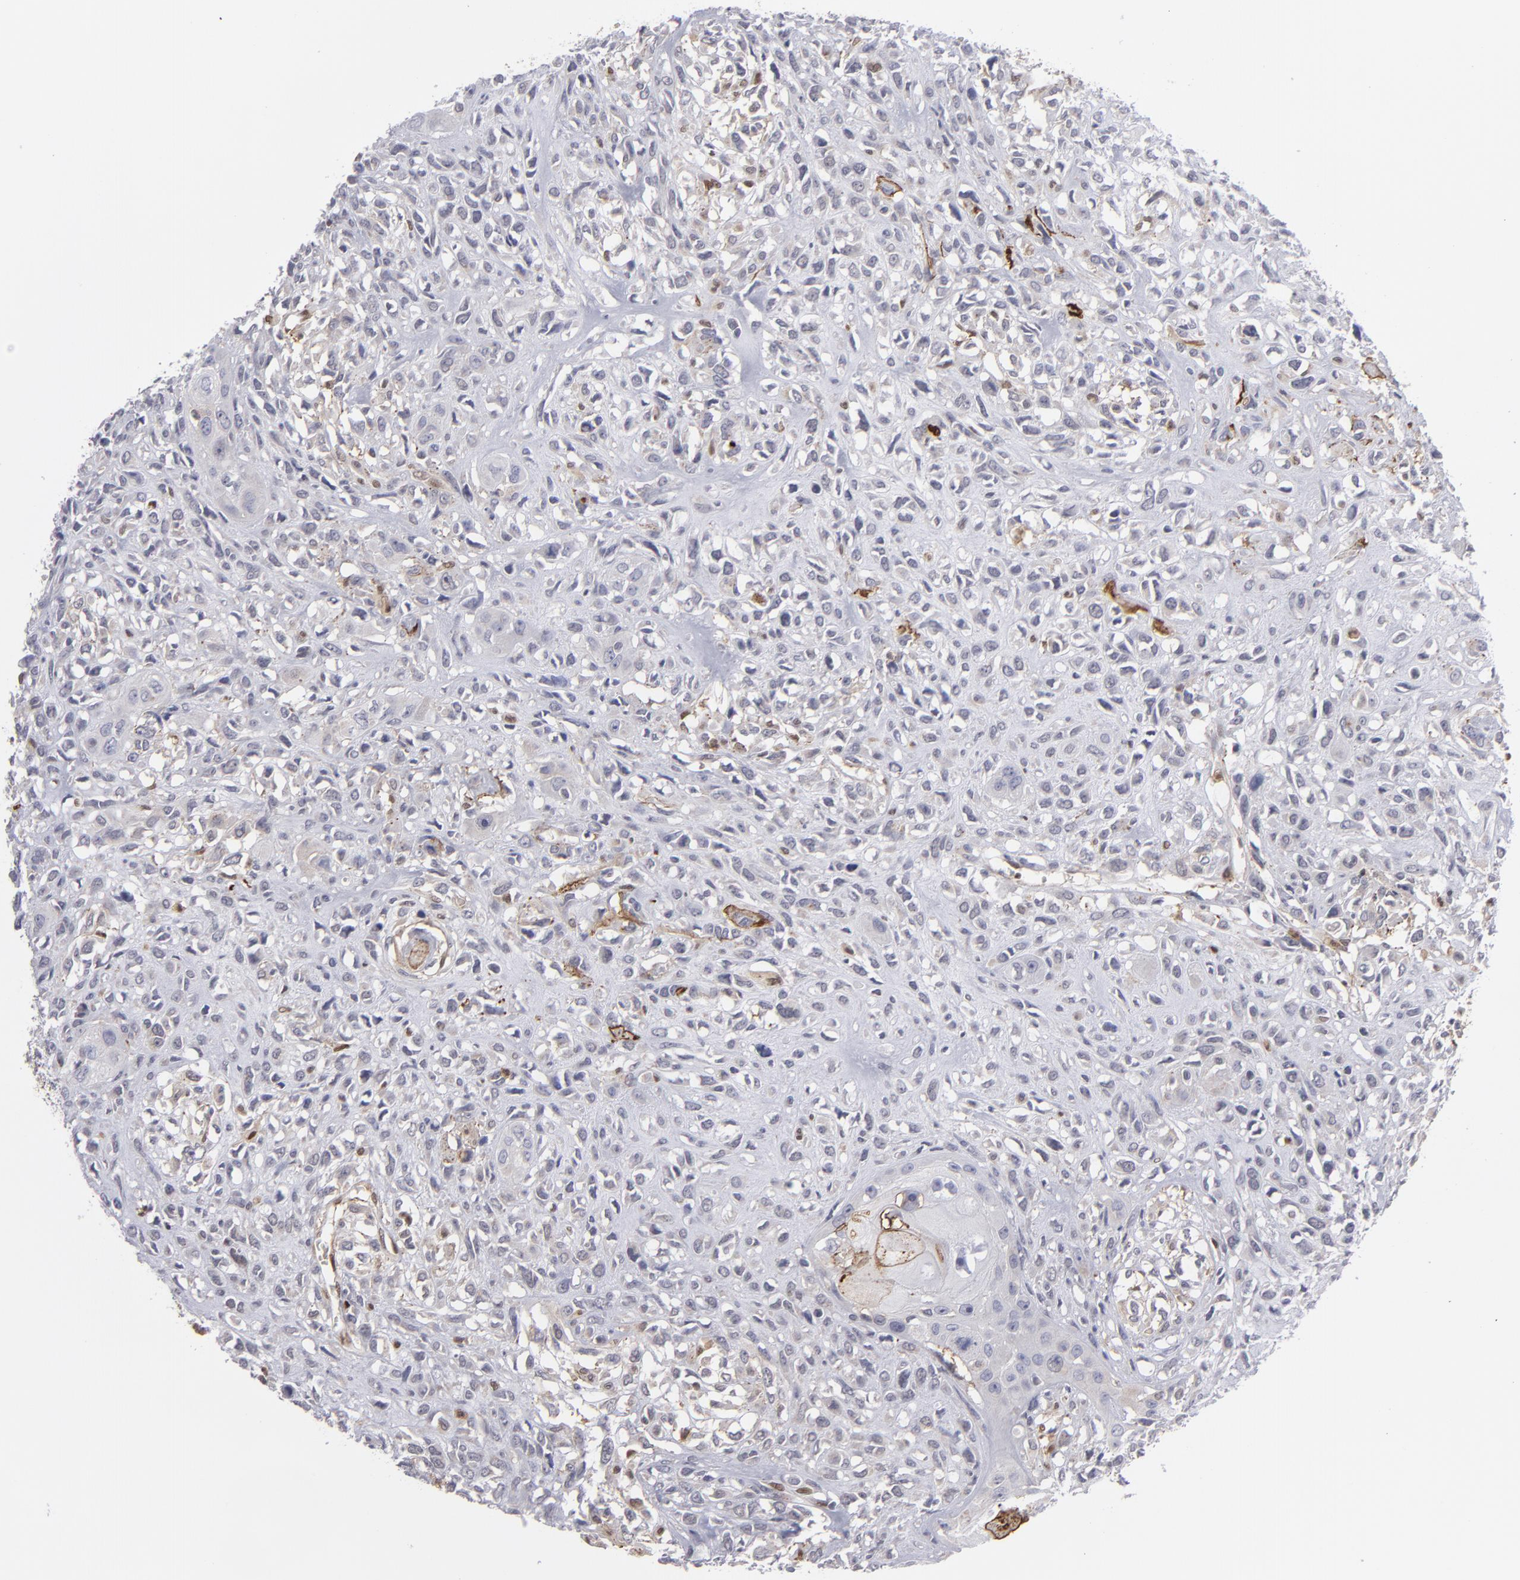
{"staining": {"intensity": "weak", "quantity": "<25%", "location": "cytoplasmic/membranous,nuclear"}, "tissue": "head and neck cancer", "cell_type": "Tumor cells", "image_type": "cancer", "snomed": [{"axis": "morphology", "description": "Neoplasm, malignant, NOS"}, {"axis": "topography", "description": "Salivary gland"}, {"axis": "topography", "description": "Head-Neck"}], "caption": "This image is of head and neck cancer stained with IHC to label a protein in brown with the nuclei are counter-stained blue. There is no staining in tumor cells.", "gene": "GSR", "patient": {"sex": "male", "age": 43}}